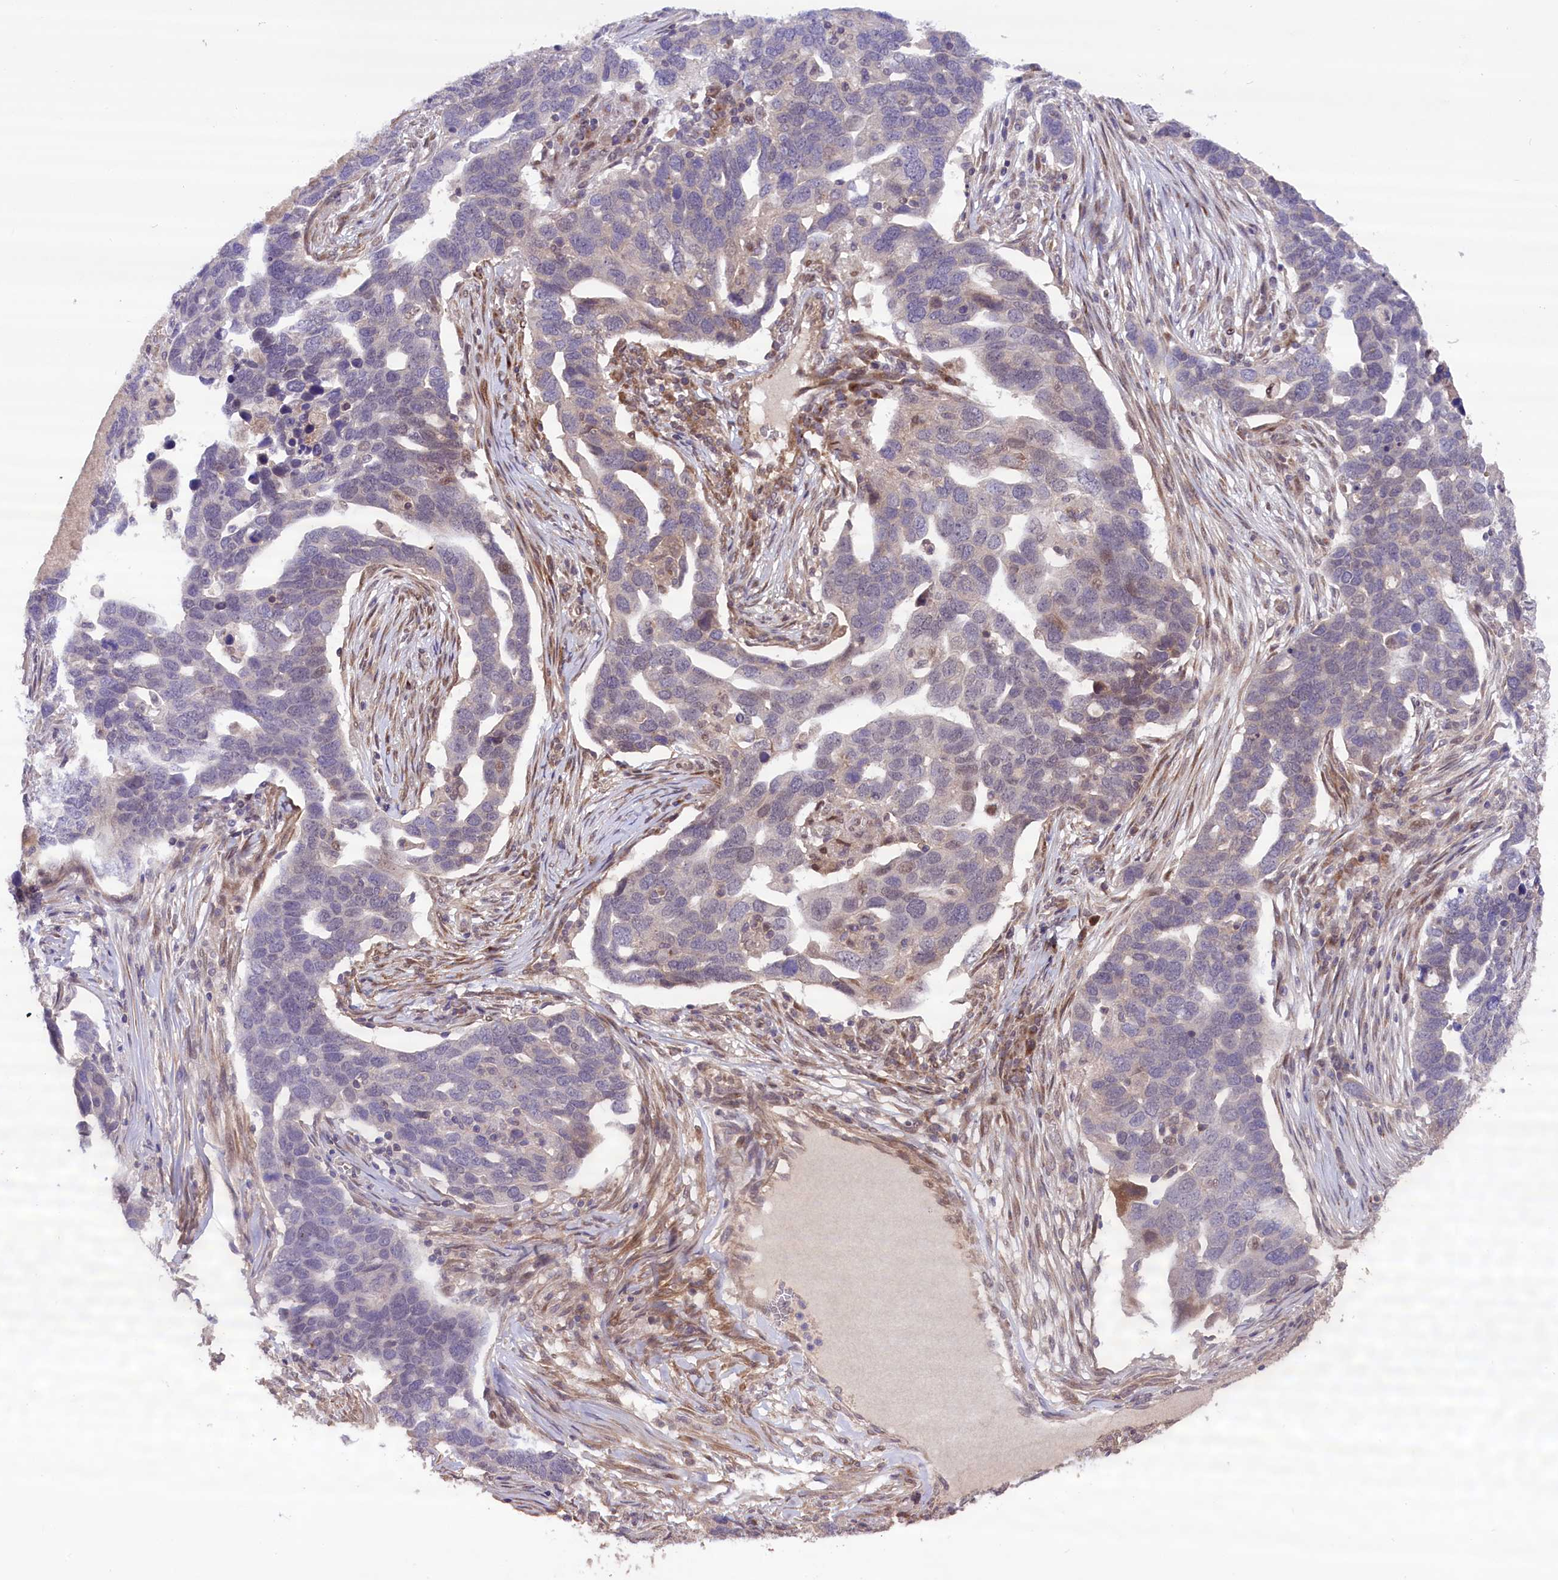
{"staining": {"intensity": "weak", "quantity": "<25%", "location": "cytoplasmic/membranous,nuclear"}, "tissue": "ovarian cancer", "cell_type": "Tumor cells", "image_type": "cancer", "snomed": [{"axis": "morphology", "description": "Cystadenocarcinoma, serous, NOS"}, {"axis": "topography", "description": "Ovary"}], "caption": "Human serous cystadenocarcinoma (ovarian) stained for a protein using IHC exhibits no expression in tumor cells.", "gene": "HDAC5", "patient": {"sex": "female", "age": 54}}